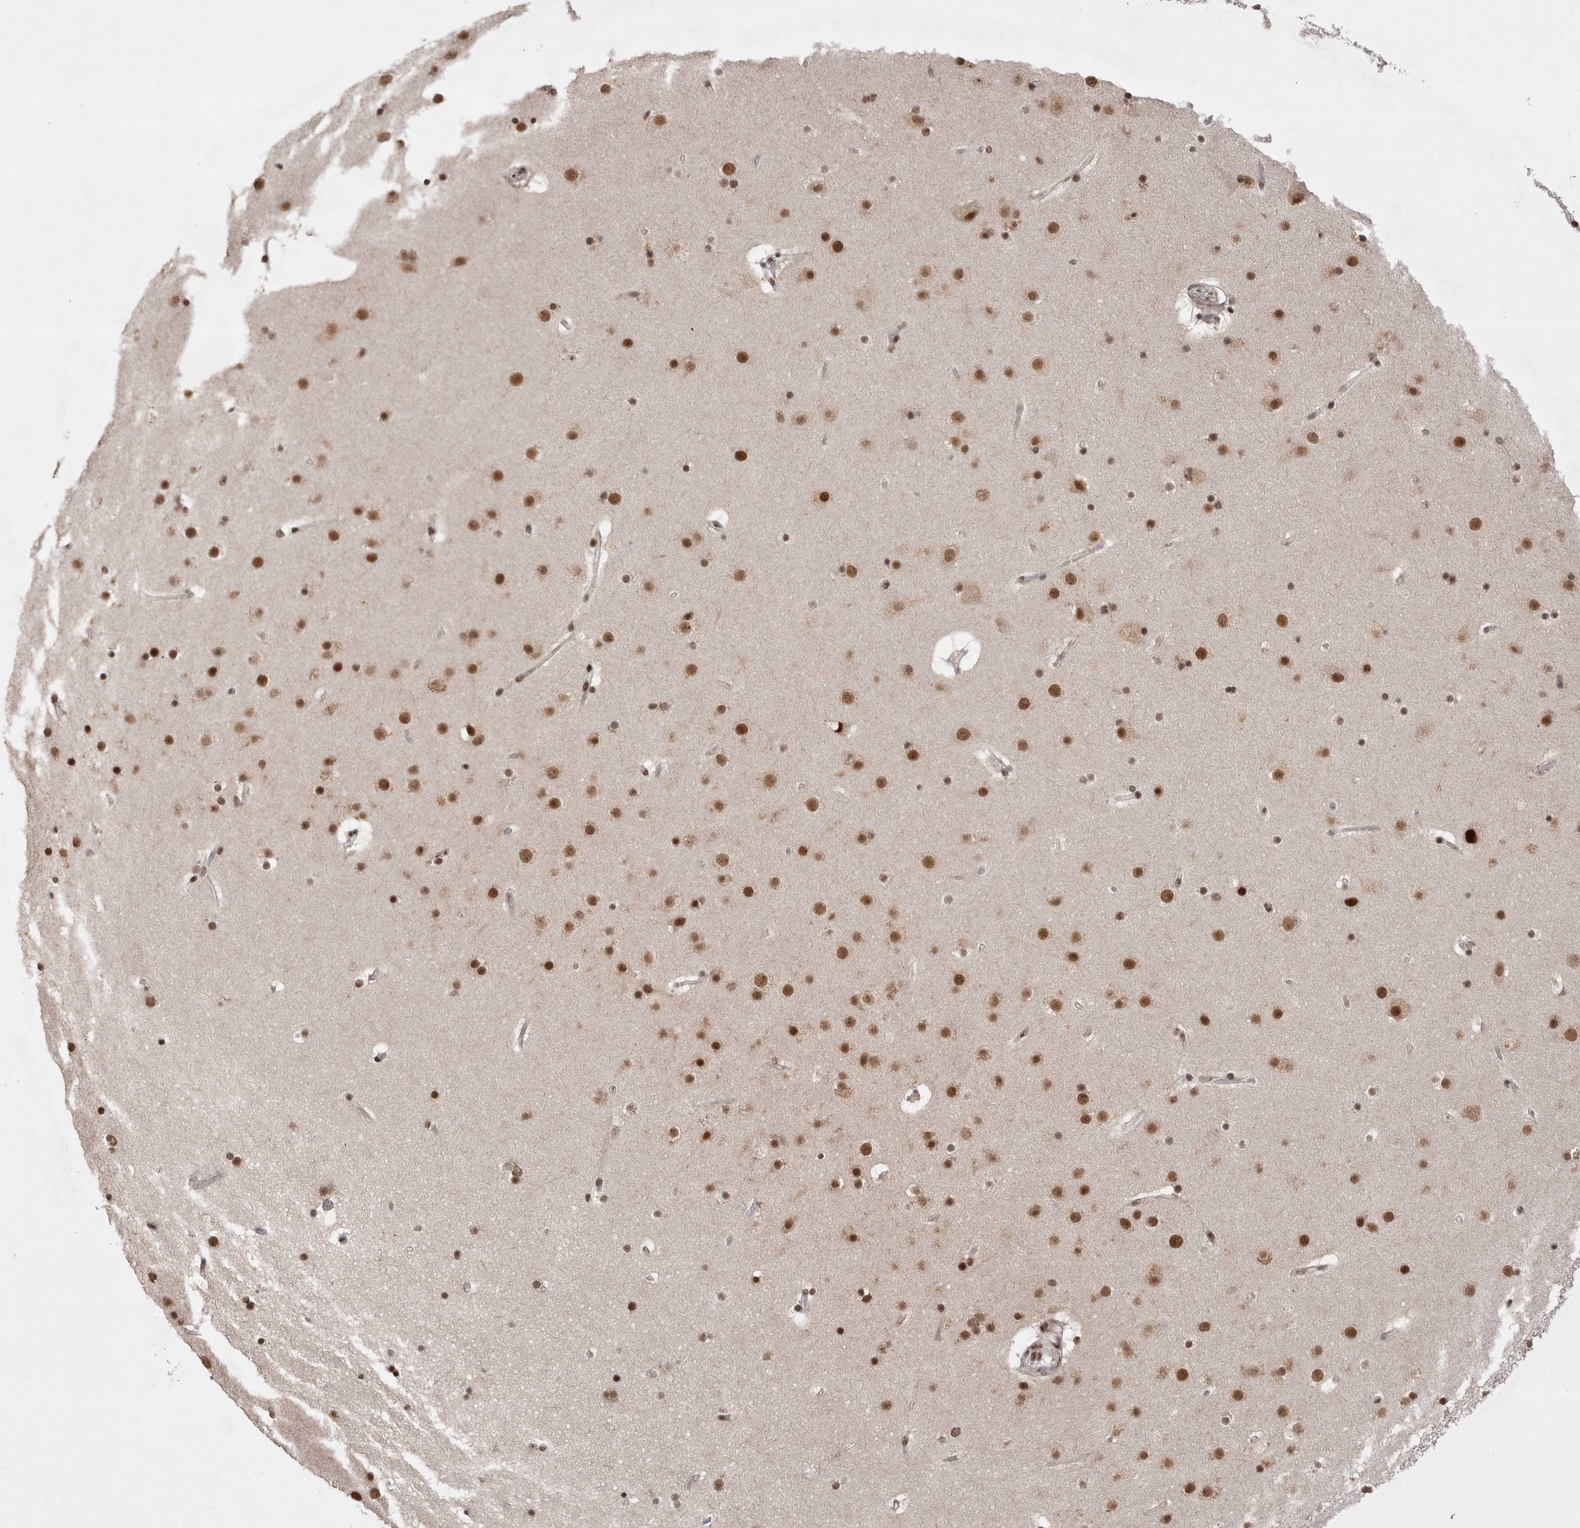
{"staining": {"intensity": "moderate", "quantity": ">75%", "location": "nuclear"}, "tissue": "cerebral cortex", "cell_type": "Endothelial cells", "image_type": "normal", "snomed": [{"axis": "morphology", "description": "Normal tissue, NOS"}, {"axis": "topography", "description": "Cerebral cortex"}], "caption": "An immunohistochemistry (IHC) image of benign tissue is shown. Protein staining in brown highlights moderate nuclear positivity in cerebral cortex within endothelial cells. The staining was performed using DAB to visualize the protein expression in brown, while the nuclei were stained in blue with hematoxylin (Magnification: 20x).", "gene": "EYA2", "patient": {"sex": "male", "age": 57}}